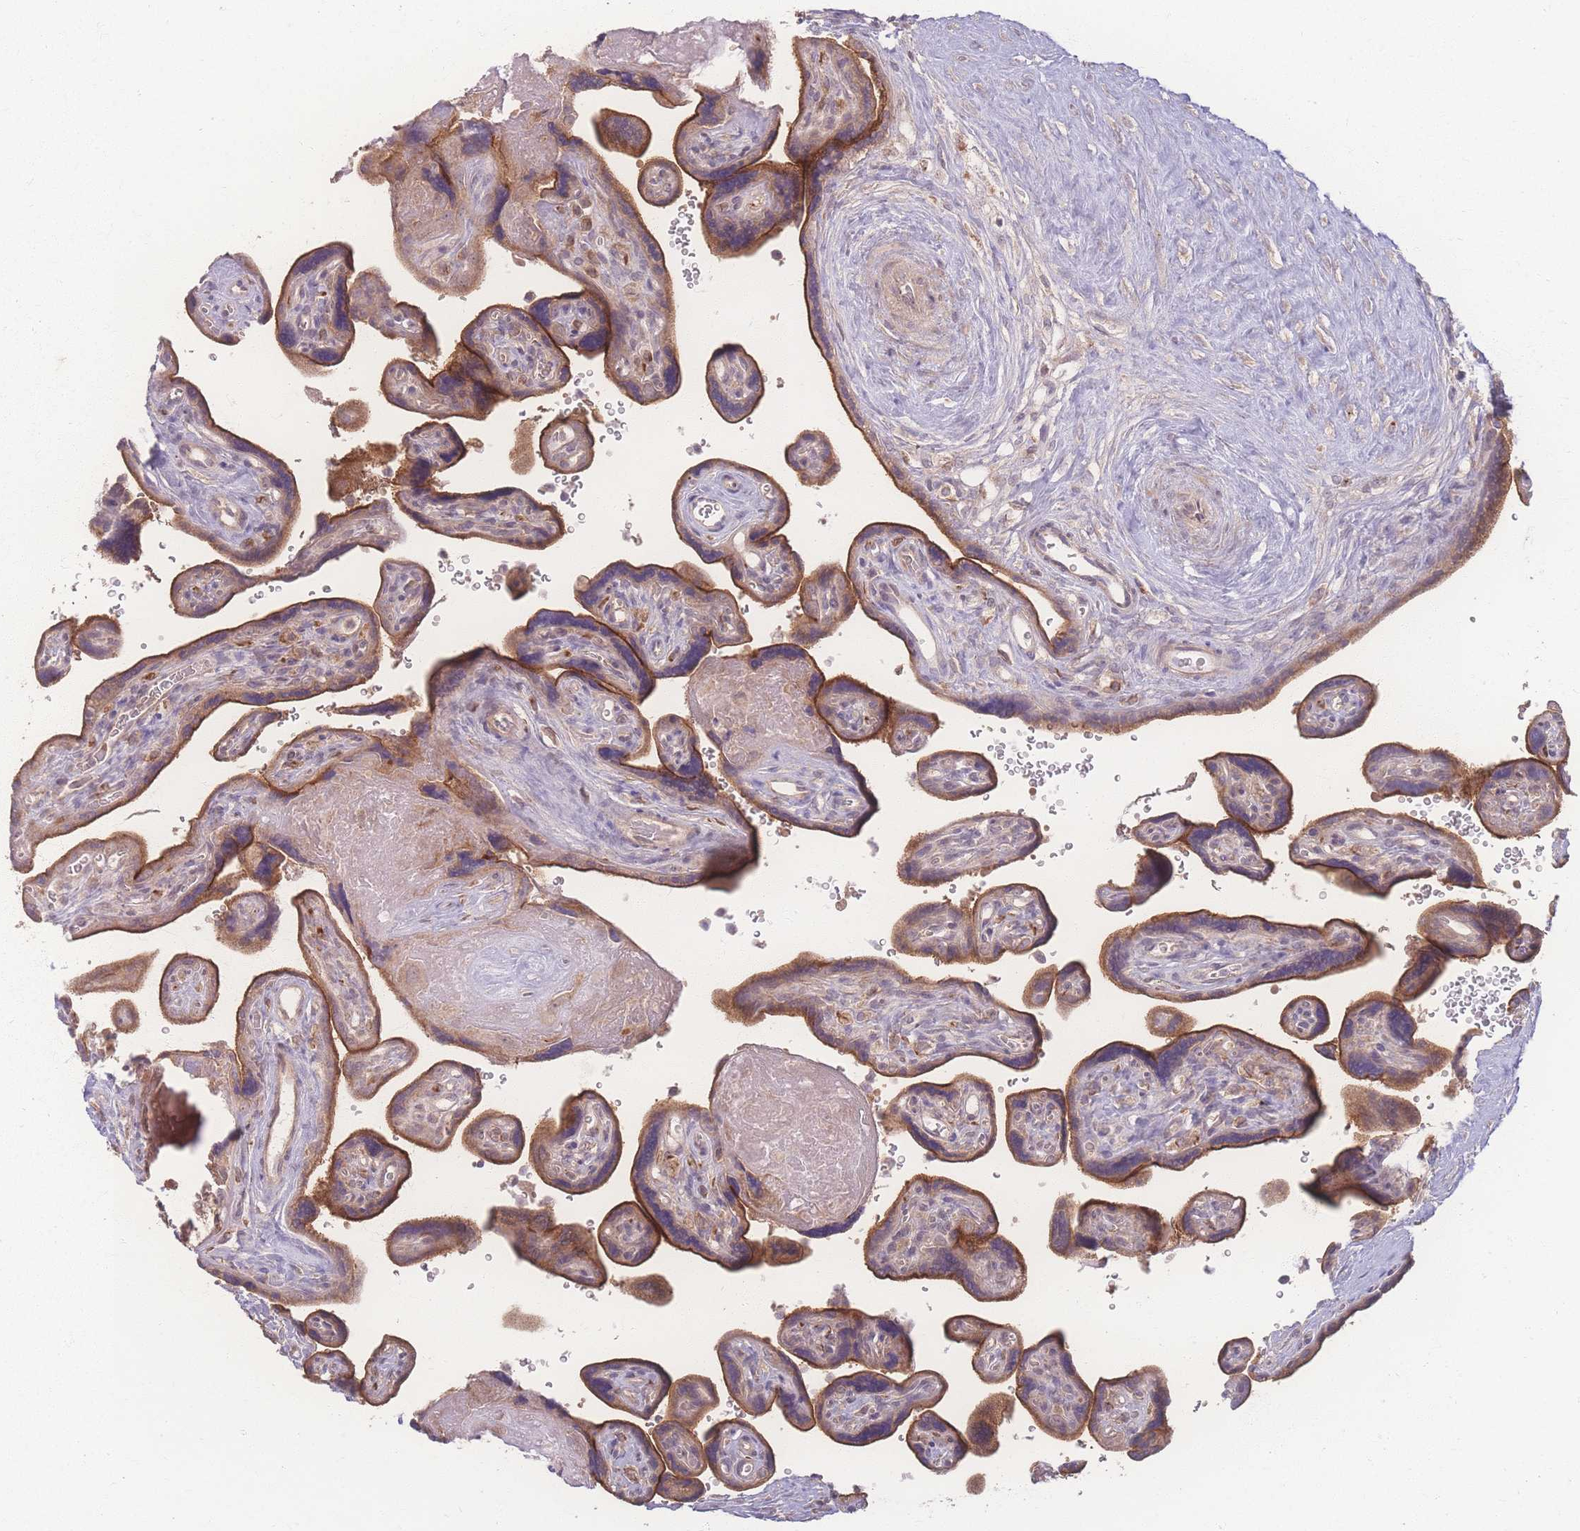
{"staining": {"intensity": "moderate", "quantity": ">75%", "location": "cytoplasmic/membranous"}, "tissue": "placenta", "cell_type": "Trophoblastic cells", "image_type": "normal", "snomed": [{"axis": "morphology", "description": "Normal tissue, NOS"}, {"axis": "topography", "description": "Placenta"}], "caption": "Immunohistochemical staining of unremarkable human placenta exhibits >75% levels of moderate cytoplasmic/membranous protein staining in about >75% of trophoblastic cells. (Brightfield microscopy of DAB IHC at high magnification).", "gene": "INSR", "patient": {"sex": "female", "age": 39}}